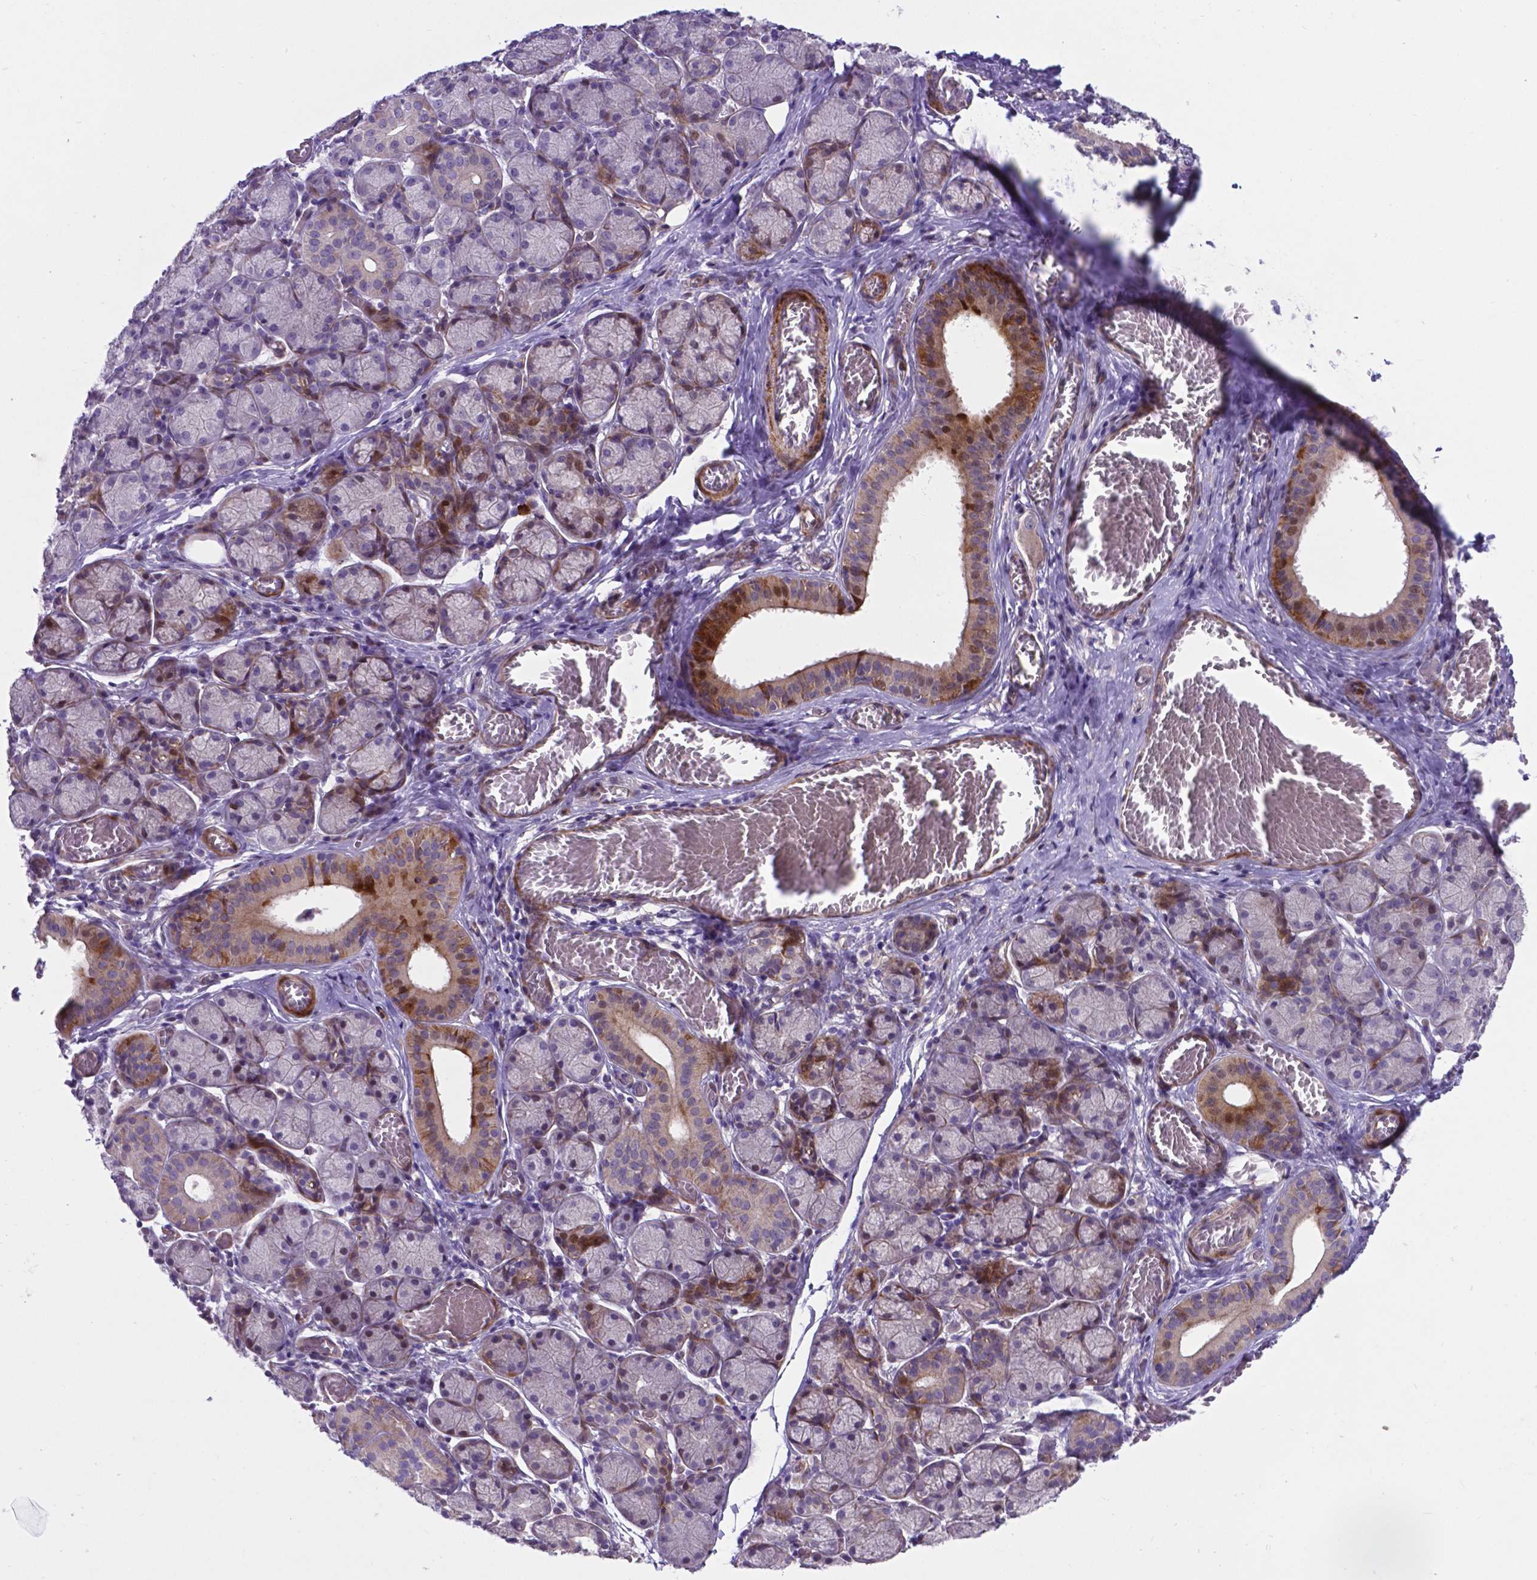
{"staining": {"intensity": "moderate", "quantity": "<25%", "location": "cytoplasmic/membranous"}, "tissue": "salivary gland", "cell_type": "Glandular cells", "image_type": "normal", "snomed": [{"axis": "morphology", "description": "Normal tissue, NOS"}, {"axis": "topography", "description": "Salivary gland"}, {"axis": "topography", "description": "Peripheral nerve tissue"}], "caption": "A brown stain shows moderate cytoplasmic/membranous positivity of a protein in glandular cells of normal human salivary gland. The protein of interest is stained brown, and the nuclei are stained in blue (DAB (3,3'-diaminobenzidine) IHC with brightfield microscopy, high magnification).", "gene": "PFKFB4", "patient": {"sex": "female", "age": 24}}